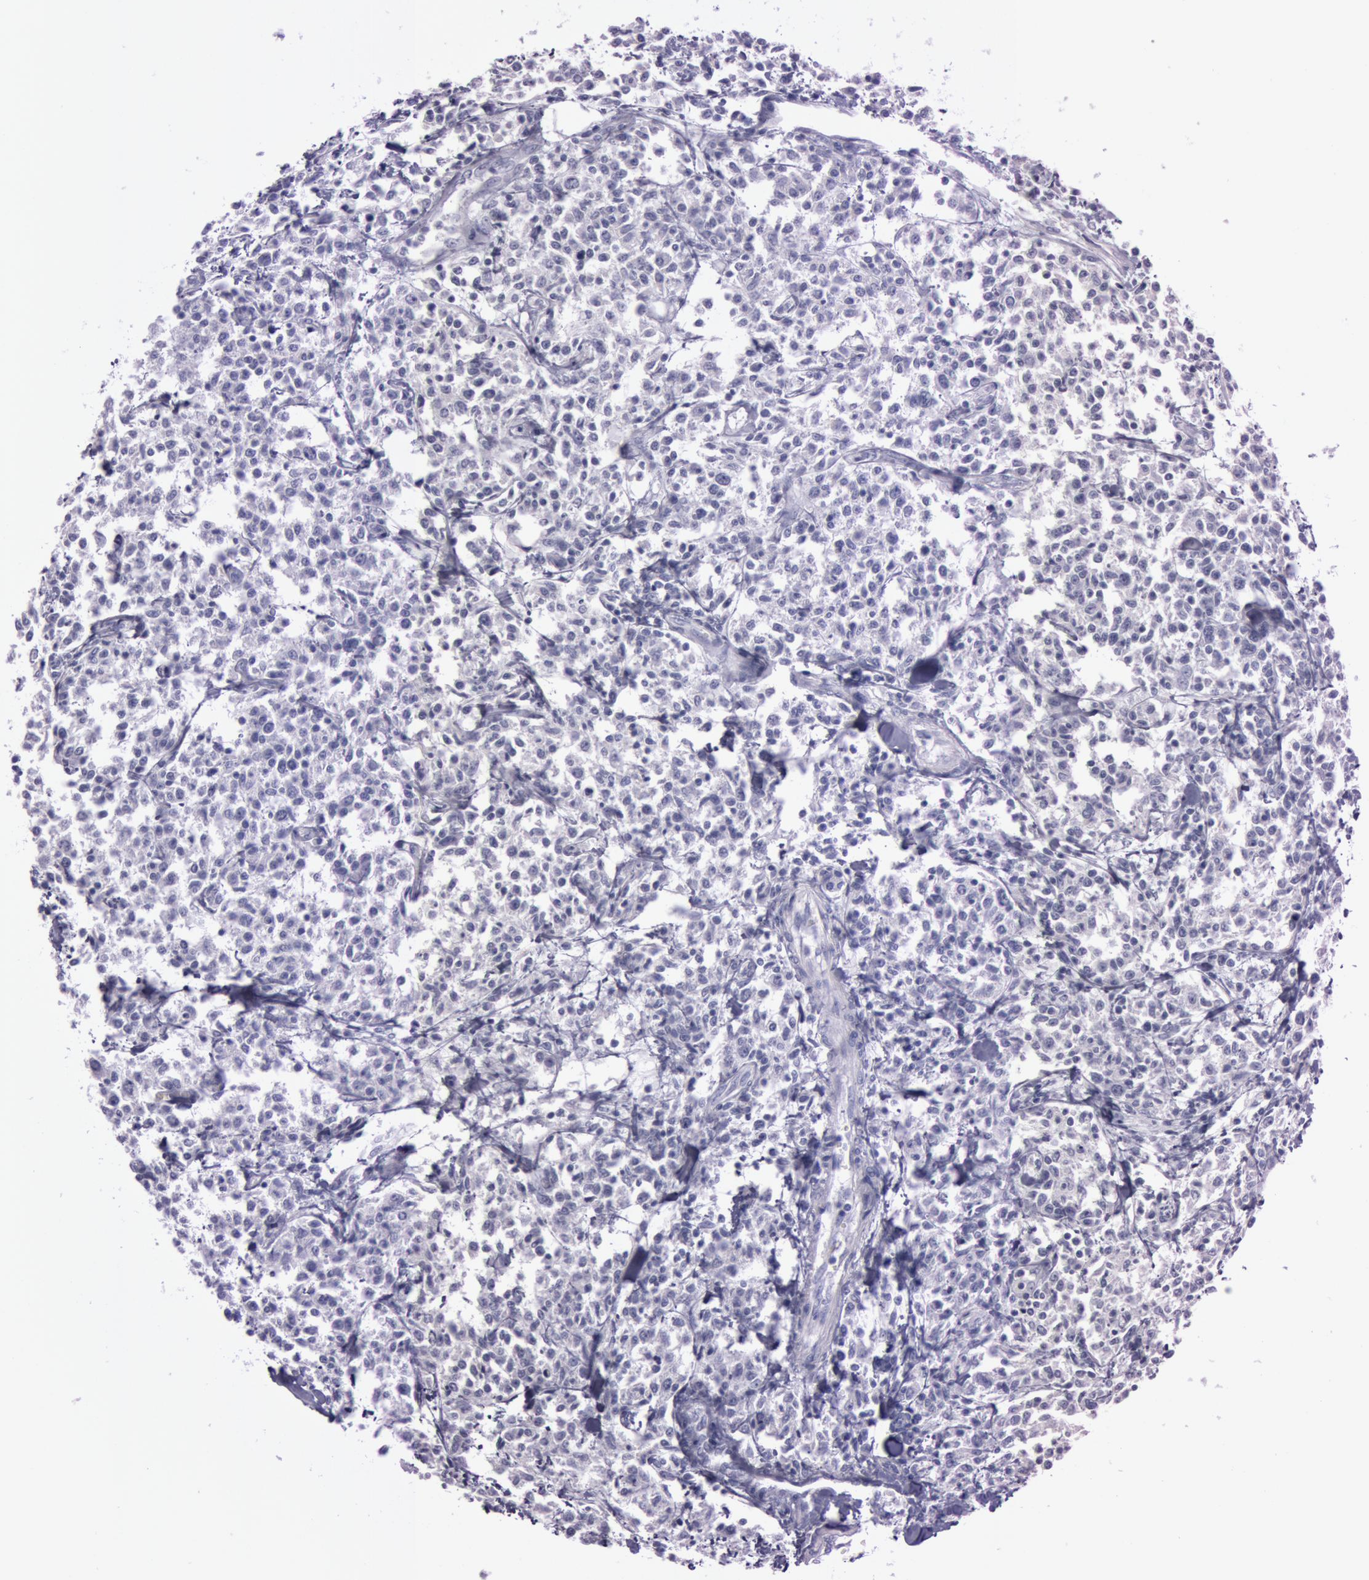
{"staining": {"intensity": "negative", "quantity": "none", "location": "none"}, "tissue": "lymphoma", "cell_type": "Tumor cells", "image_type": "cancer", "snomed": [{"axis": "morphology", "description": "Malignant lymphoma, non-Hodgkin's type, Low grade"}, {"axis": "topography", "description": "Small intestine"}], "caption": "Immunohistochemistry (IHC) photomicrograph of neoplastic tissue: human lymphoma stained with DAB reveals no significant protein positivity in tumor cells.", "gene": "FOLH1", "patient": {"sex": "female", "age": 59}}